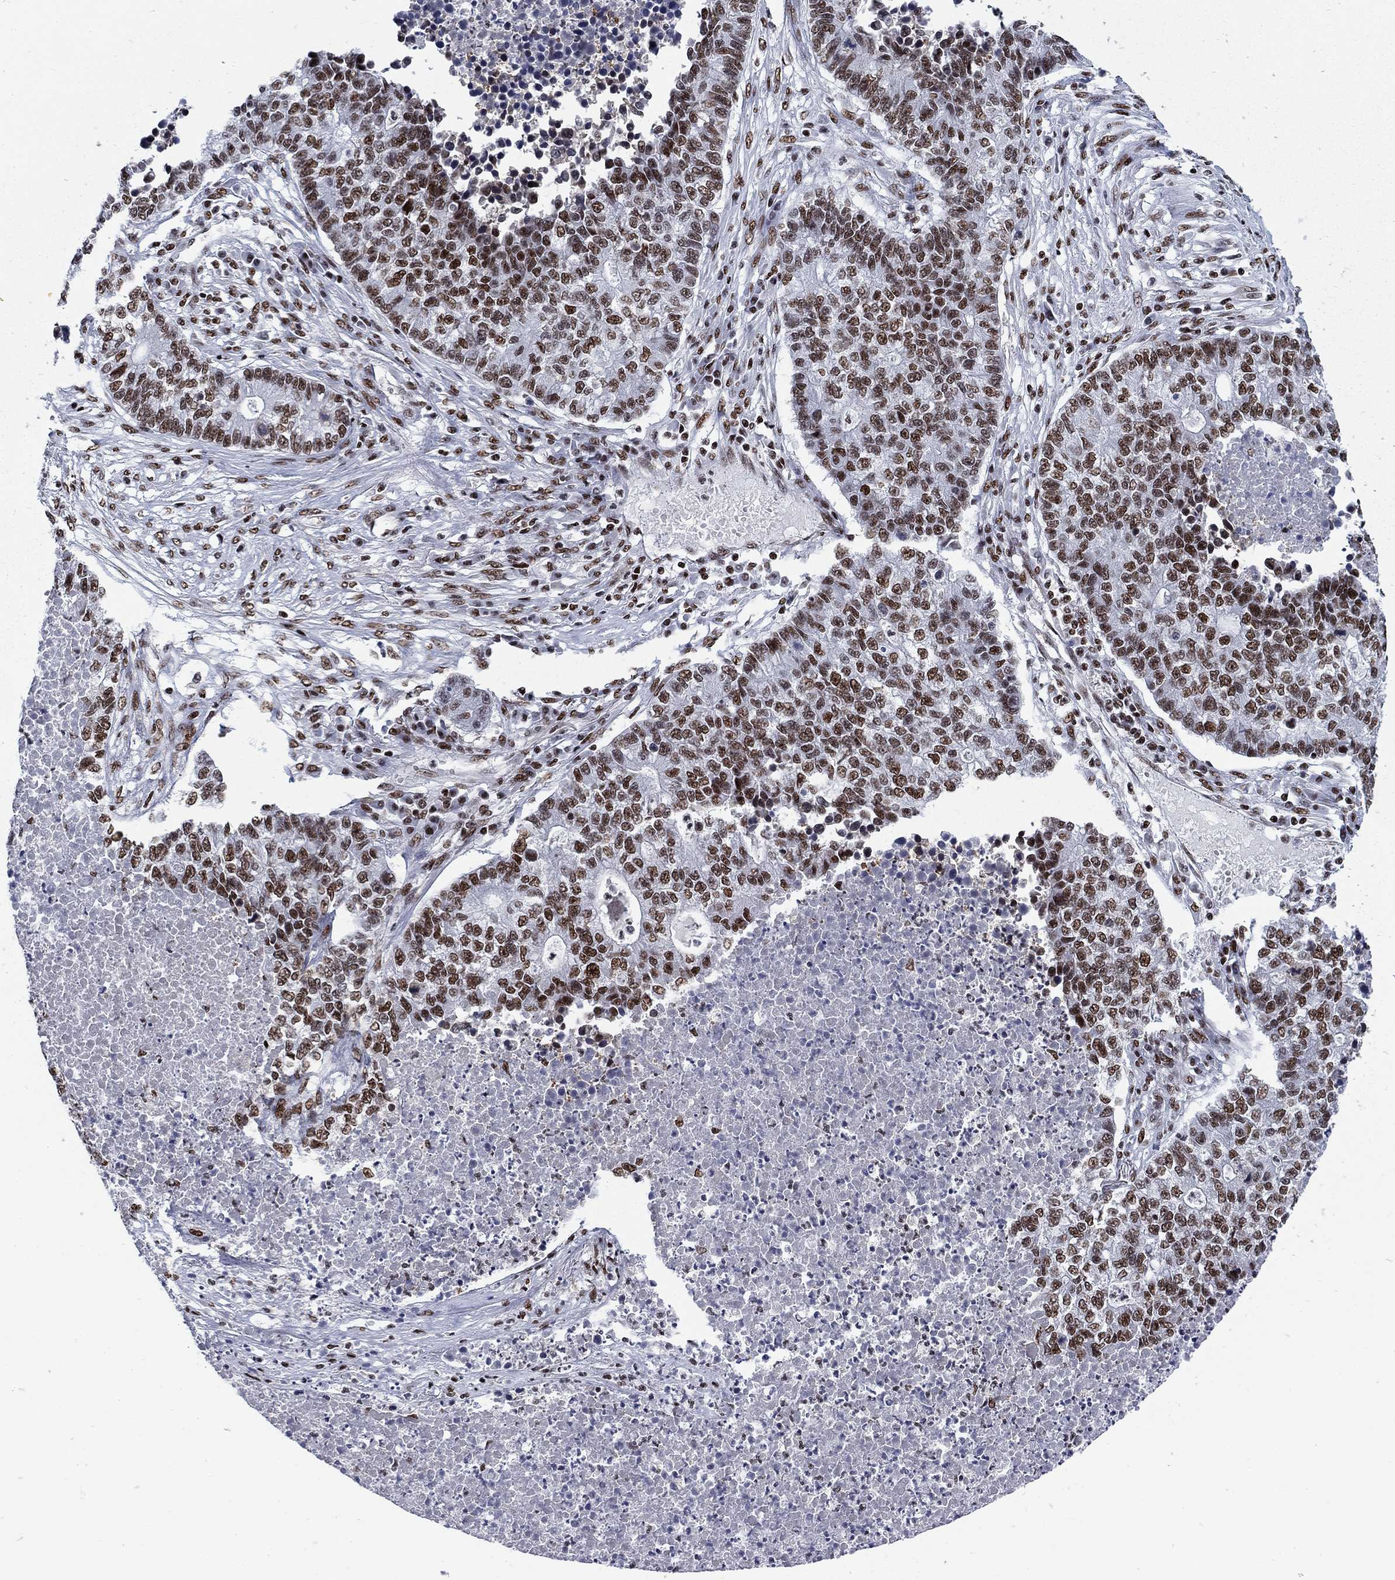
{"staining": {"intensity": "moderate", "quantity": ">75%", "location": "nuclear"}, "tissue": "lung cancer", "cell_type": "Tumor cells", "image_type": "cancer", "snomed": [{"axis": "morphology", "description": "Adenocarcinoma, NOS"}, {"axis": "topography", "description": "Lung"}], "caption": "Brown immunohistochemical staining in human lung cancer shows moderate nuclear positivity in approximately >75% of tumor cells.", "gene": "RPRD1B", "patient": {"sex": "male", "age": 57}}